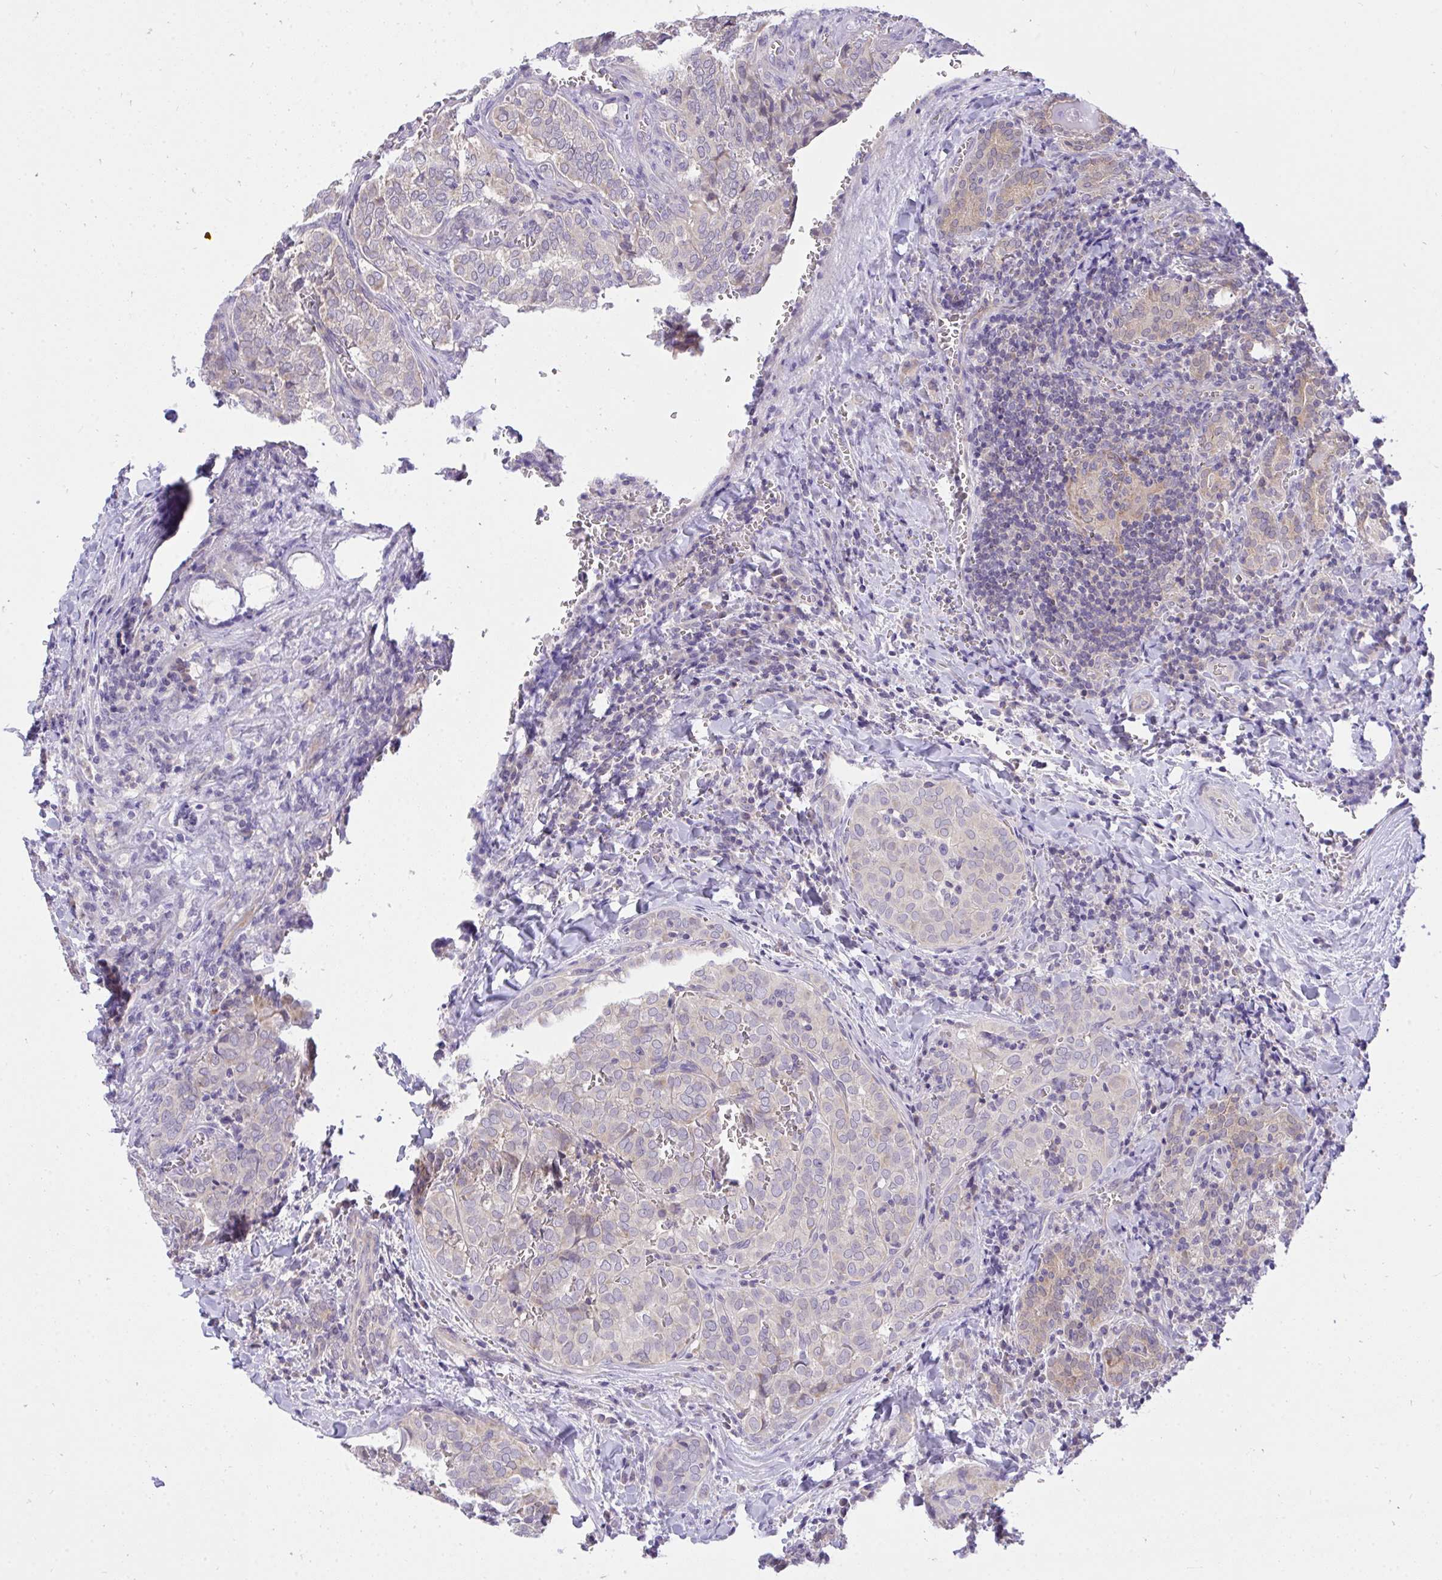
{"staining": {"intensity": "weak", "quantity": "<25%", "location": "cytoplasmic/membranous"}, "tissue": "thyroid cancer", "cell_type": "Tumor cells", "image_type": "cancer", "snomed": [{"axis": "morphology", "description": "Papillary adenocarcinoma, NOS"}, {"axis": "topography", "description": "Thyroid gland"}], "caption": "Immunohistochemical staining of papillary adenocarcinoma (thyroid) exhibits no significant positivity in tumor cells.", "gene": "C19orf54", "patient": {"sex": "female", "age": 30}}